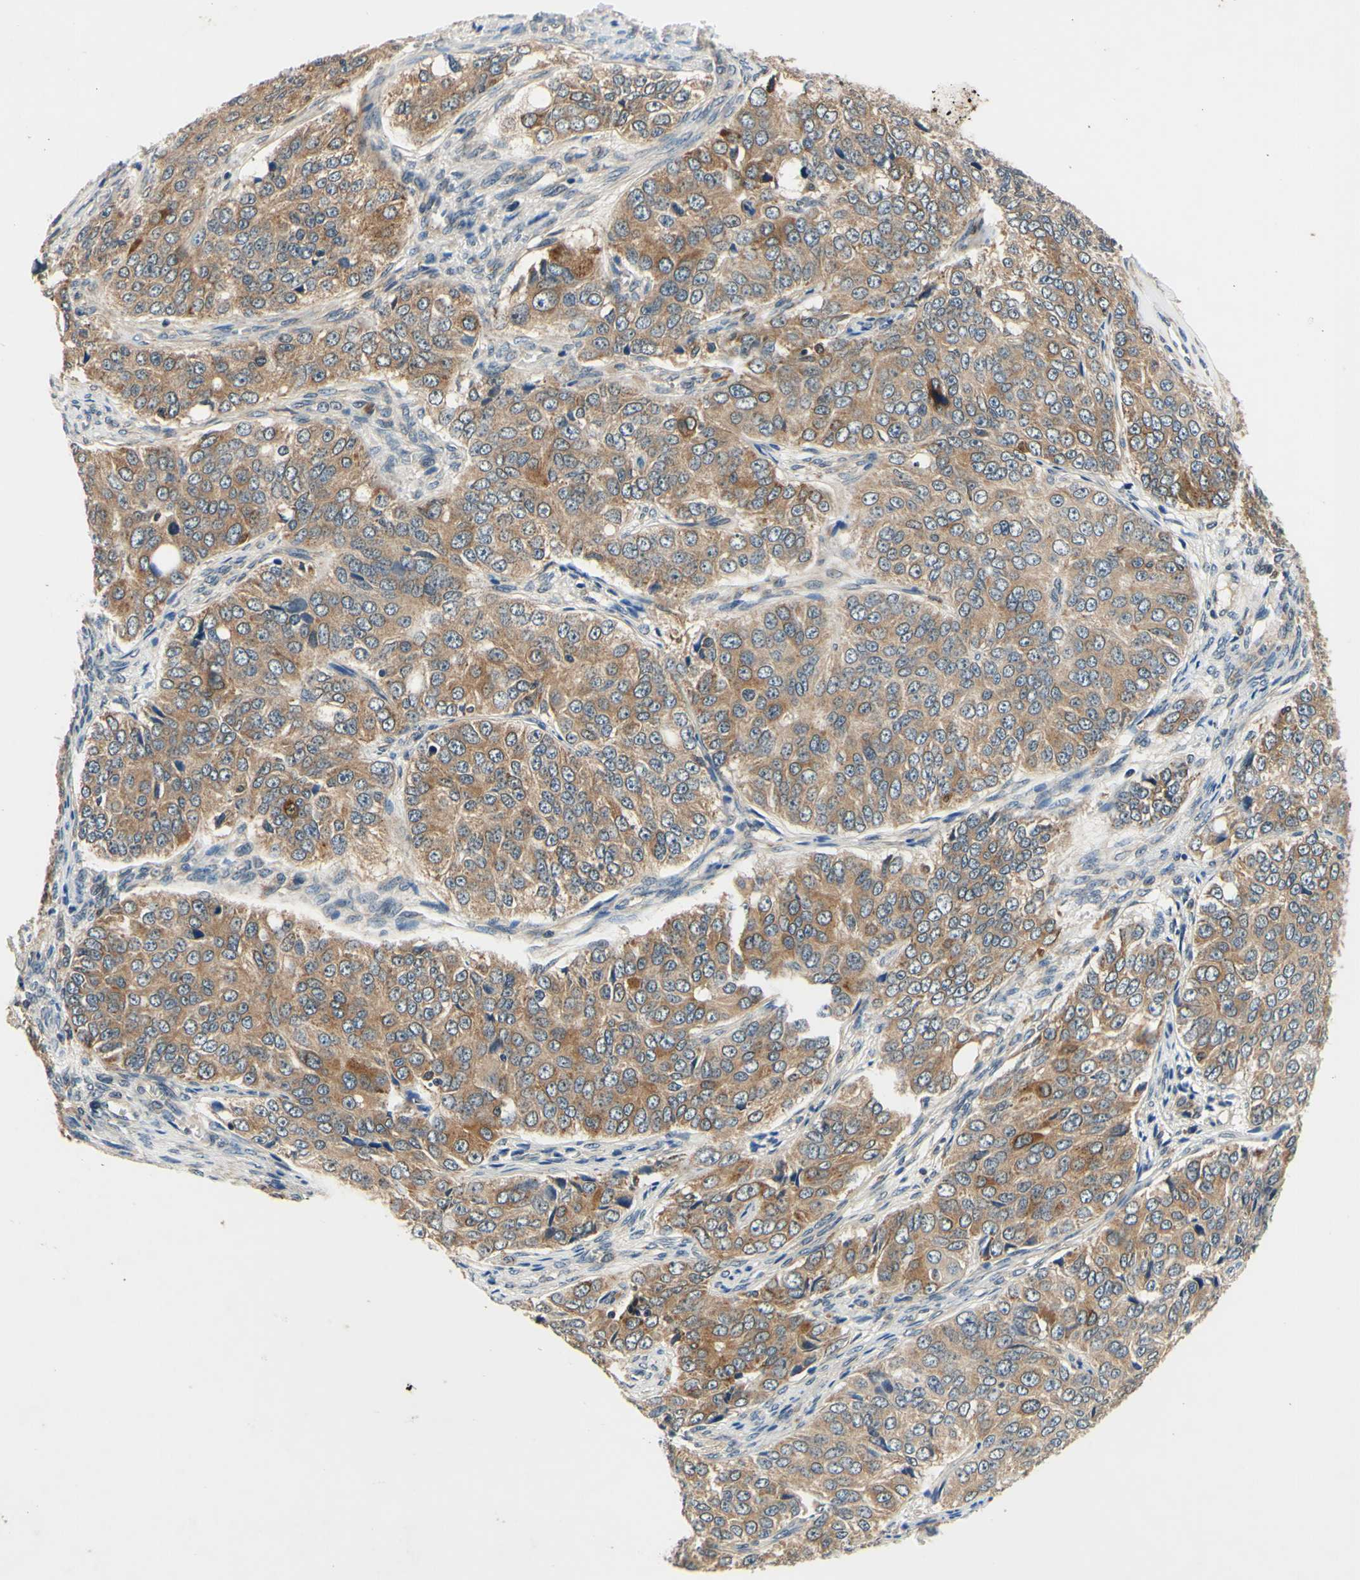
{"staining": {"intensity": "moderate", "quantity": ">75%", "location": "cytoplasmic/membranous"}, "tissue": "ovarian cancer", "cell_type": "Tumor cells", "image_type": "cancer", "snomed": [{"axis": "morphology", "description": "Carcinoma, endometroid"}, {"axis": "topography", "description": "Ovary"}], "caption": "The immunohistochemical stain shows moderate cytoplasmic/membranous staining in tumor cells of ovarian cancer tissue. Using DAB (brown) and hematoxylin (blue) stains, captured at high magnification using brightfield microscopy.", "gene": "PLA2G4A", "patient": {"sex": "female", "age": 51}}